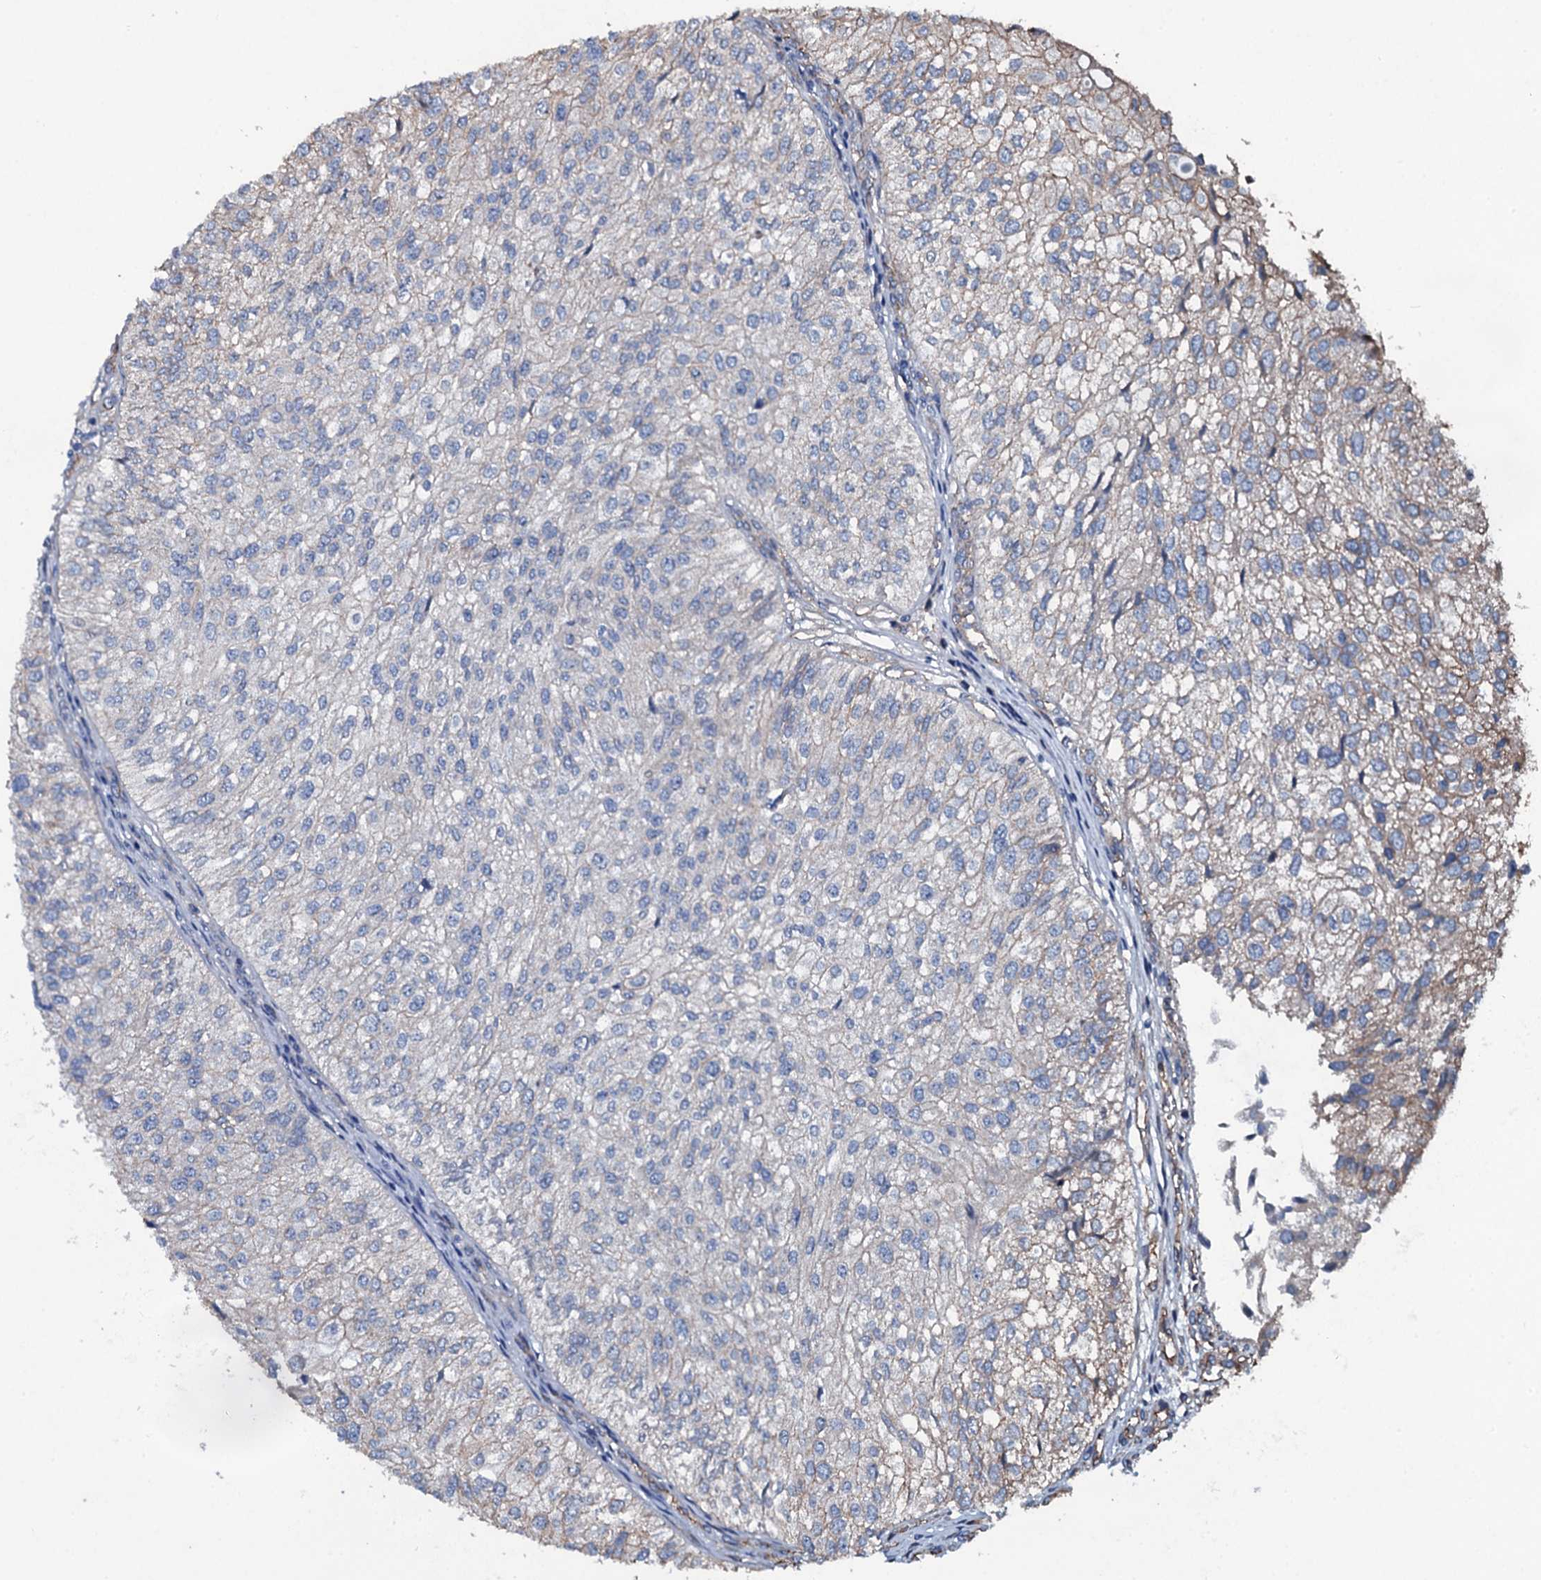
{"staining": {"intensity": "negative", "quantity": "none", "location": "none"}, "tissue": "urothelial cancer", "cell_type": "Tumor cells", "image_type": "cancer", "snomed": [{"axis": "morphology", "description": "Urothelial carcinoma, Low grade"}, {"axis": "topography", "description": "Urinary bladder"}], "caption": "High magnification brightfield microscopy of urothelial cancer stained with DAB (3,3'-diaminobenzidine) (brown) and counterstained with hematoxylin (blue): tumor cells show no significant staining.", "gene": "DMAC2", "patient": {"sex": "female", "age": 89}}